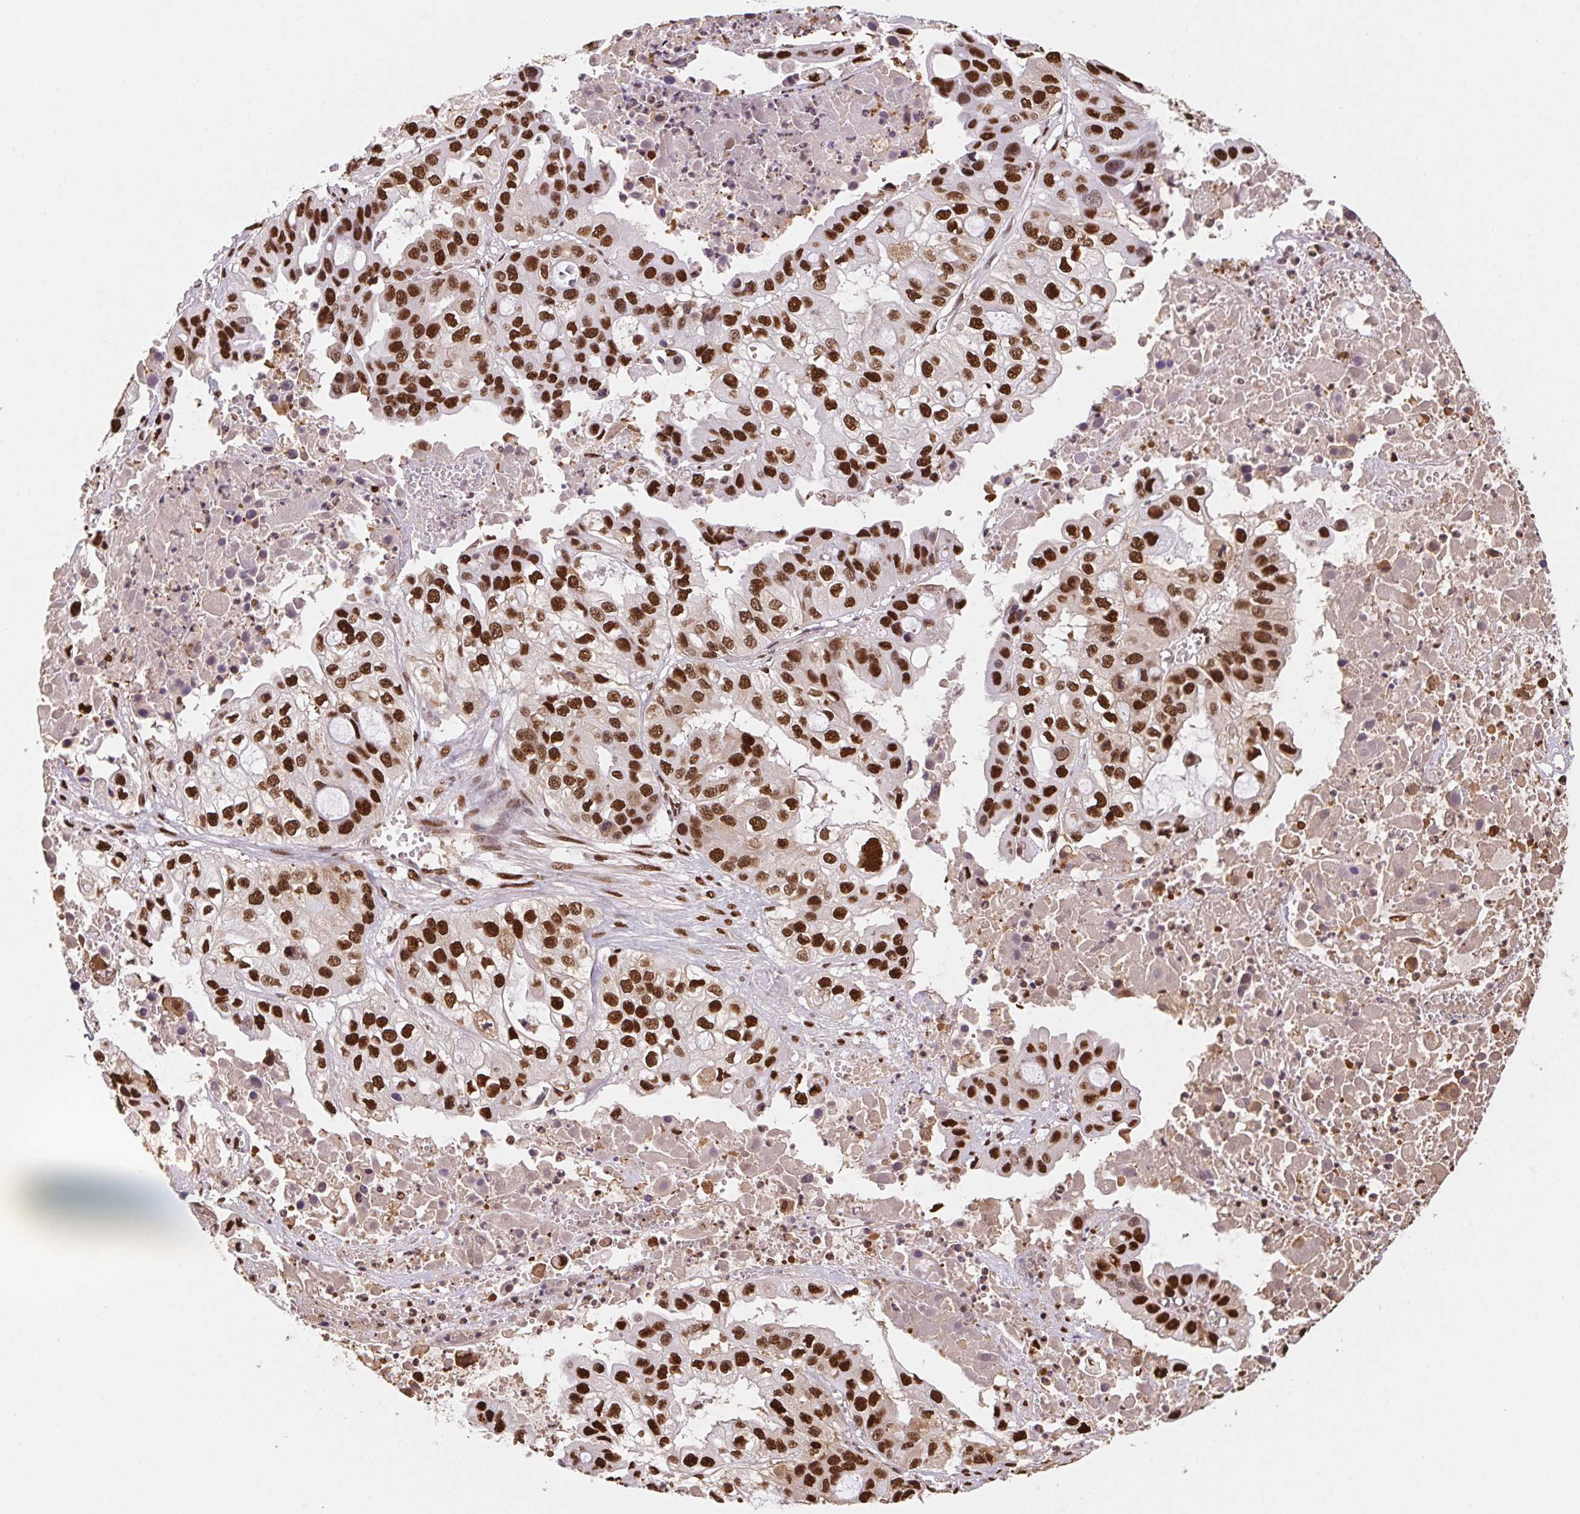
{"staining": {"intensity": "strong", "quantity": ">75%", "location": "nuclear"}, "tissue": "ovarian cancer", "cell_type": "Tumor cells", "image_type": "cancer", "snomed": [{"axis": "morphology", "description": "Cystadenocarcinoma, serous, NOS"}, {"axis": "topography", "description": "Ovary"}], "caption": "Immunohistochemistry (IHC) (DAB) staining of human ovarian cancer (serous cystadenocarcinoma) demonstrates strong nuclear protein staining in about >75% of tumor cells.", "gene": "SET", "patient": {"sex": "female", "age": 56}}